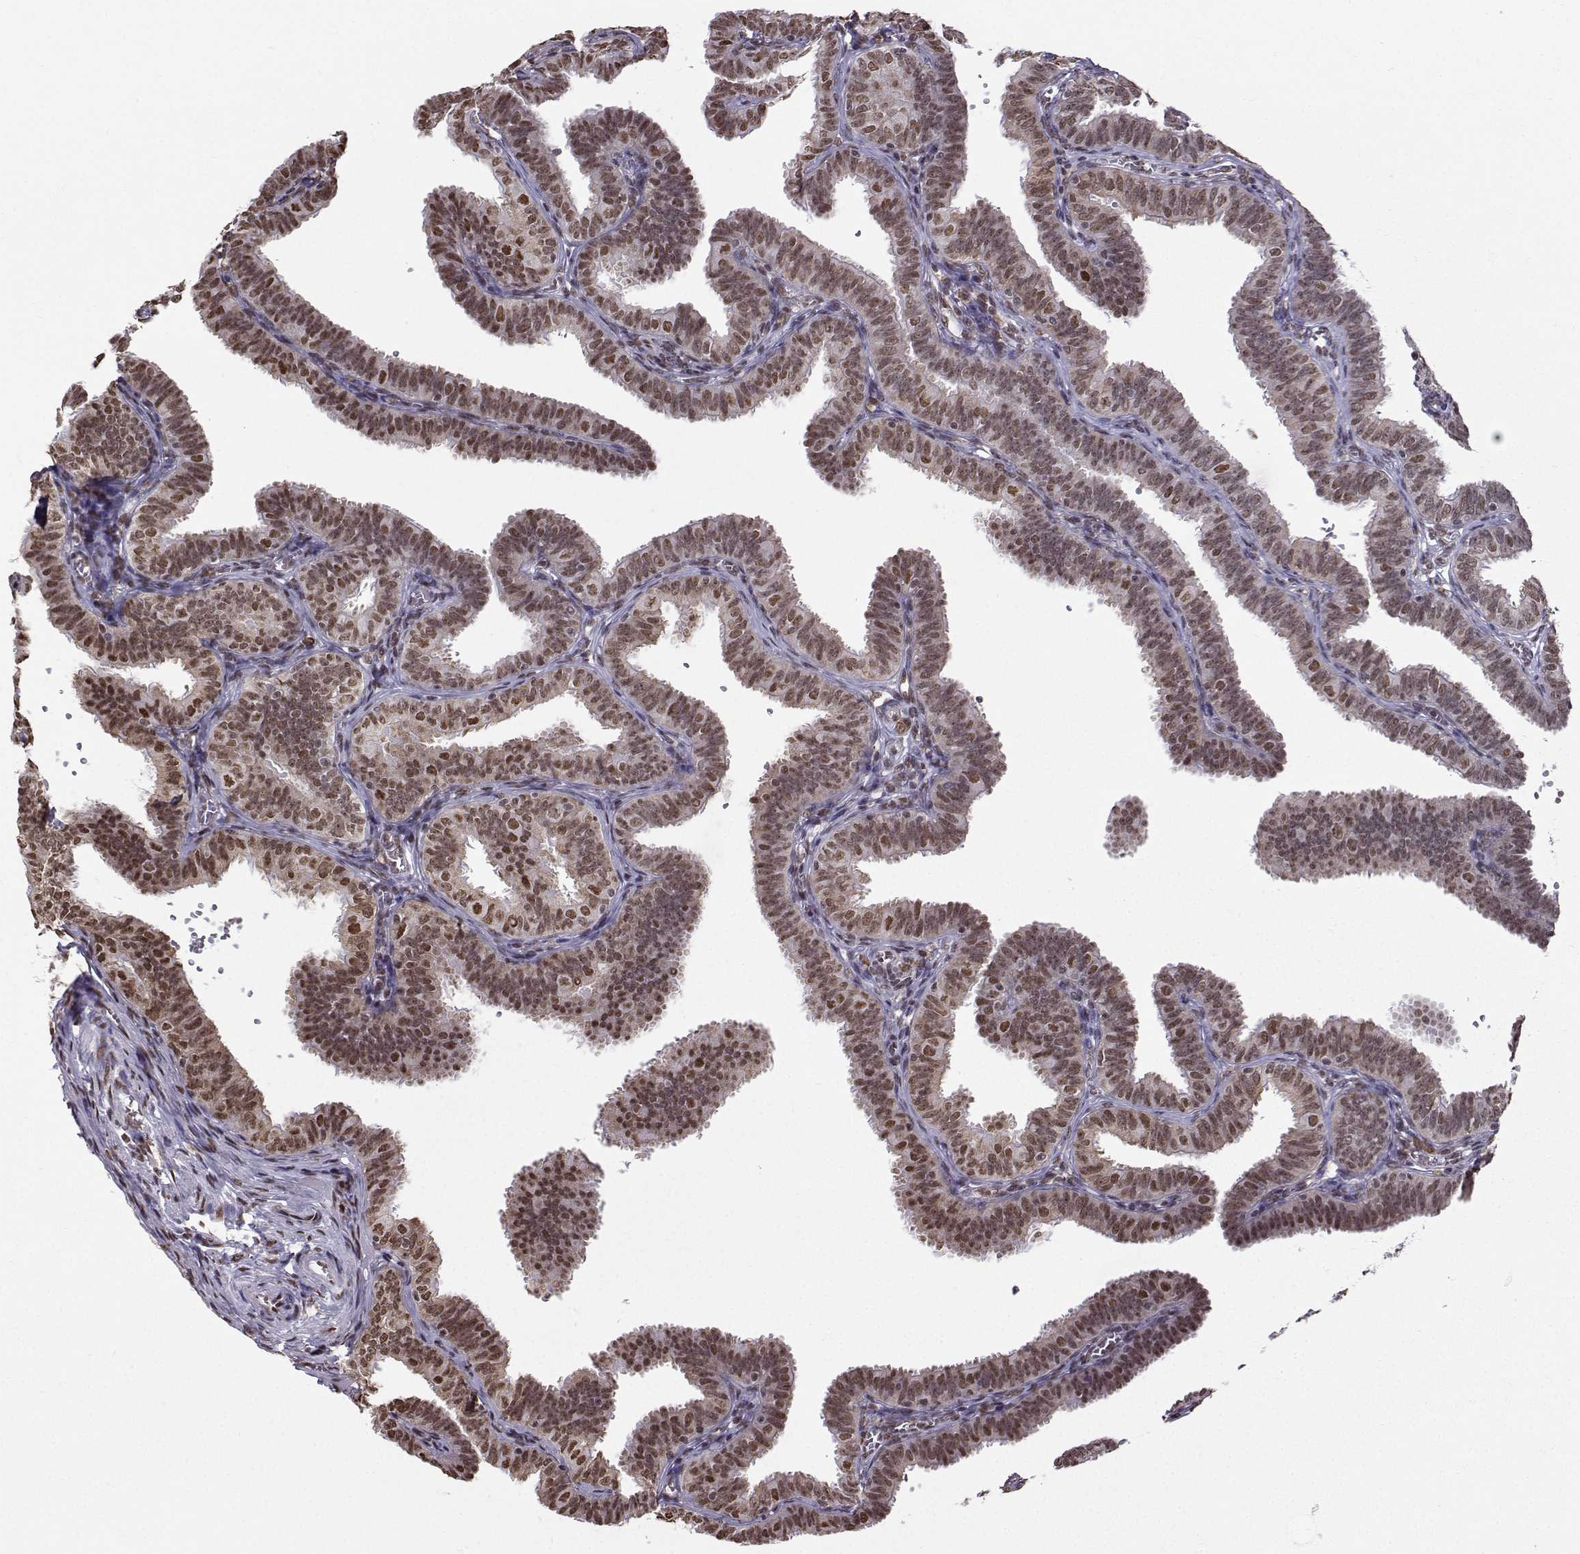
{"staining": {"intensity": "moderate", "quantity": ">75%", "location": "nuclear"}, "tissue": "fallopian tube", "cell_type": "Glandular cells", "image_type": "normal", "snomed": [{"axis": "morphology", "description": "Normal tissue, NOS"}, {"axis": "topography", "description": "Fallopian tube"}], "caption": "Normal fallopian tube demonstrates moderate nuclear expression in about >75% of glandular cells.", "gene": "EZH1", "patient": {"sex": "female", "age": 25}}